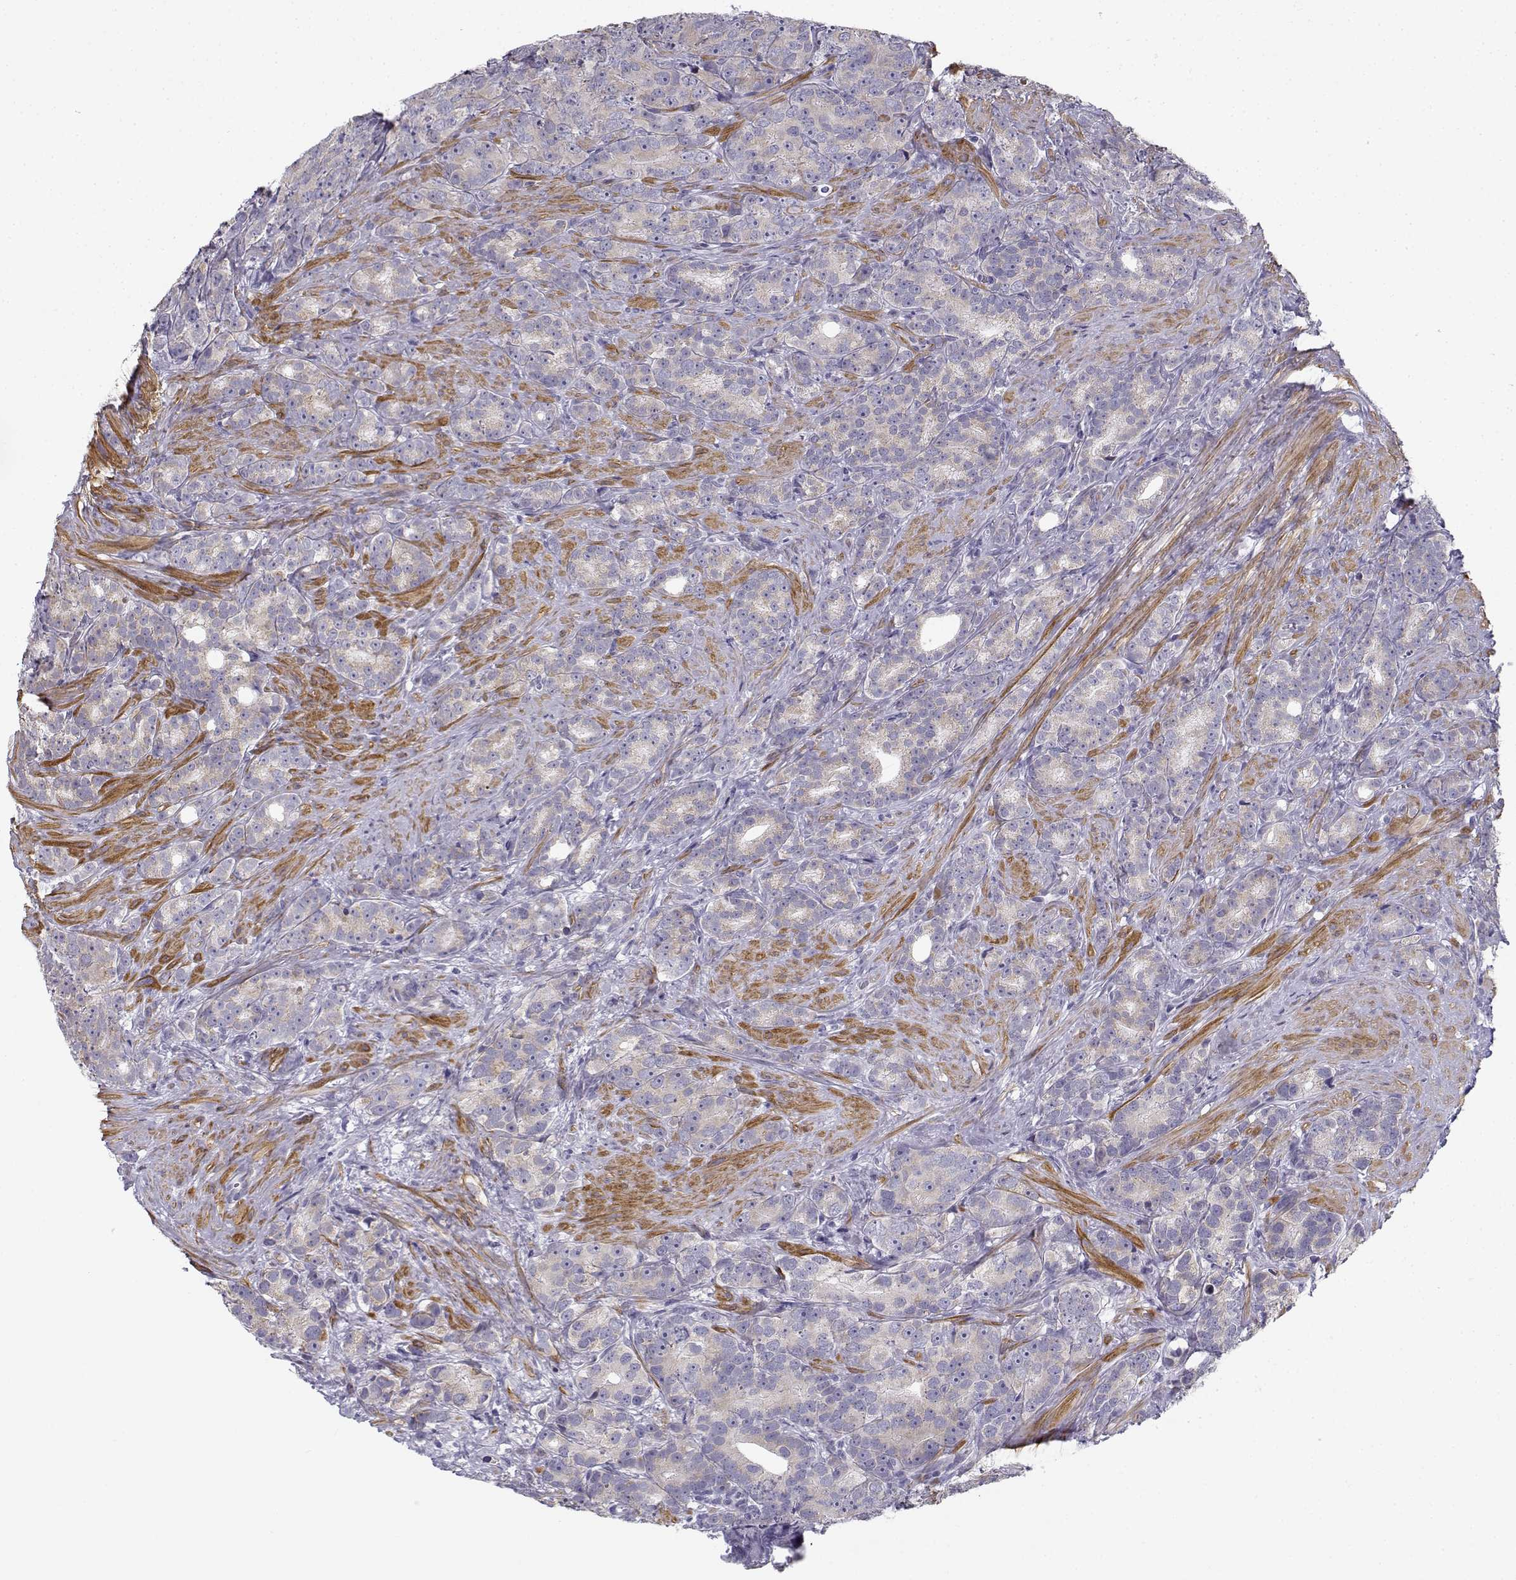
{"staining": {"intensity": "weak", "quantity": "<25%", "location": "cytoplasmic/membranous"}, "tissue": "prostate cancer", "cell_type": "Tumor cells", "image_type": "cancer", "snomed": [{"axis": "morphology", "description": "Adenocarcinoma, High grade"}, {"axis": "topography", "description": "Prostate"}], "caption": "Immunohistochemistry (IHC) of human high-grade adenocarcinoma (prostate) demonstrates no positivity in tumor cells.", "gene": "CREB3L3", "patient": {"sex": "male", "age": 90}}